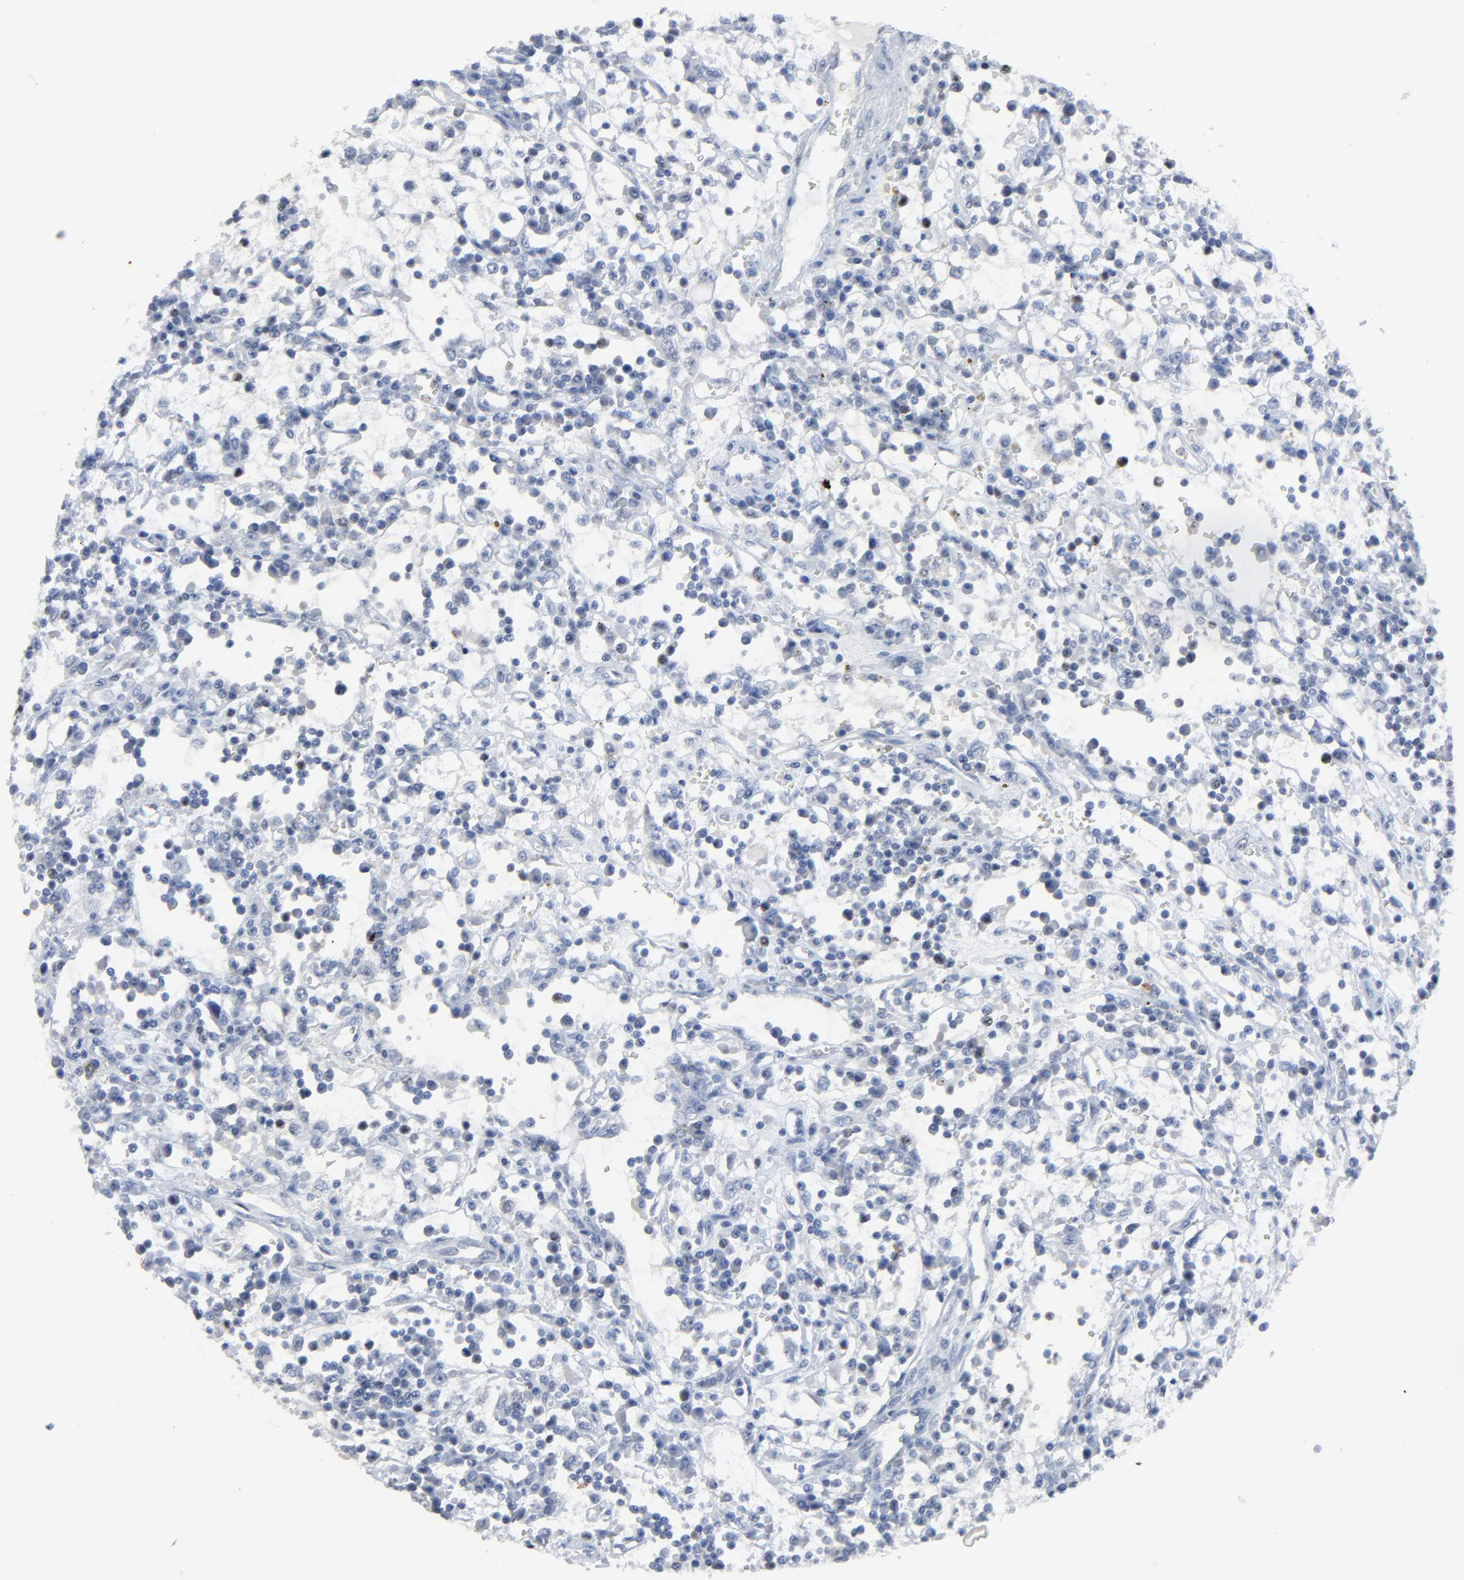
{"staining": {"intensity": "negative", "quantity": "none", "location": "none"}, "tissue": "renal cancer", "cell_type": "Tumor cells", "image_type": "cancer", "snomed": [{"axis": "morphology", "description": "Adenocarcinoma, NOS"}, {"axis": "topography", "description": "Kidney"}], "caption": "IHC micrograph of human renal cancer stained for a protein (brown), which shows no expression in tumor cells. (DAB immunohistochemistry, high magnification).", "gene": "BIRC3", "patient": {"sex": "male", "age": 82}}